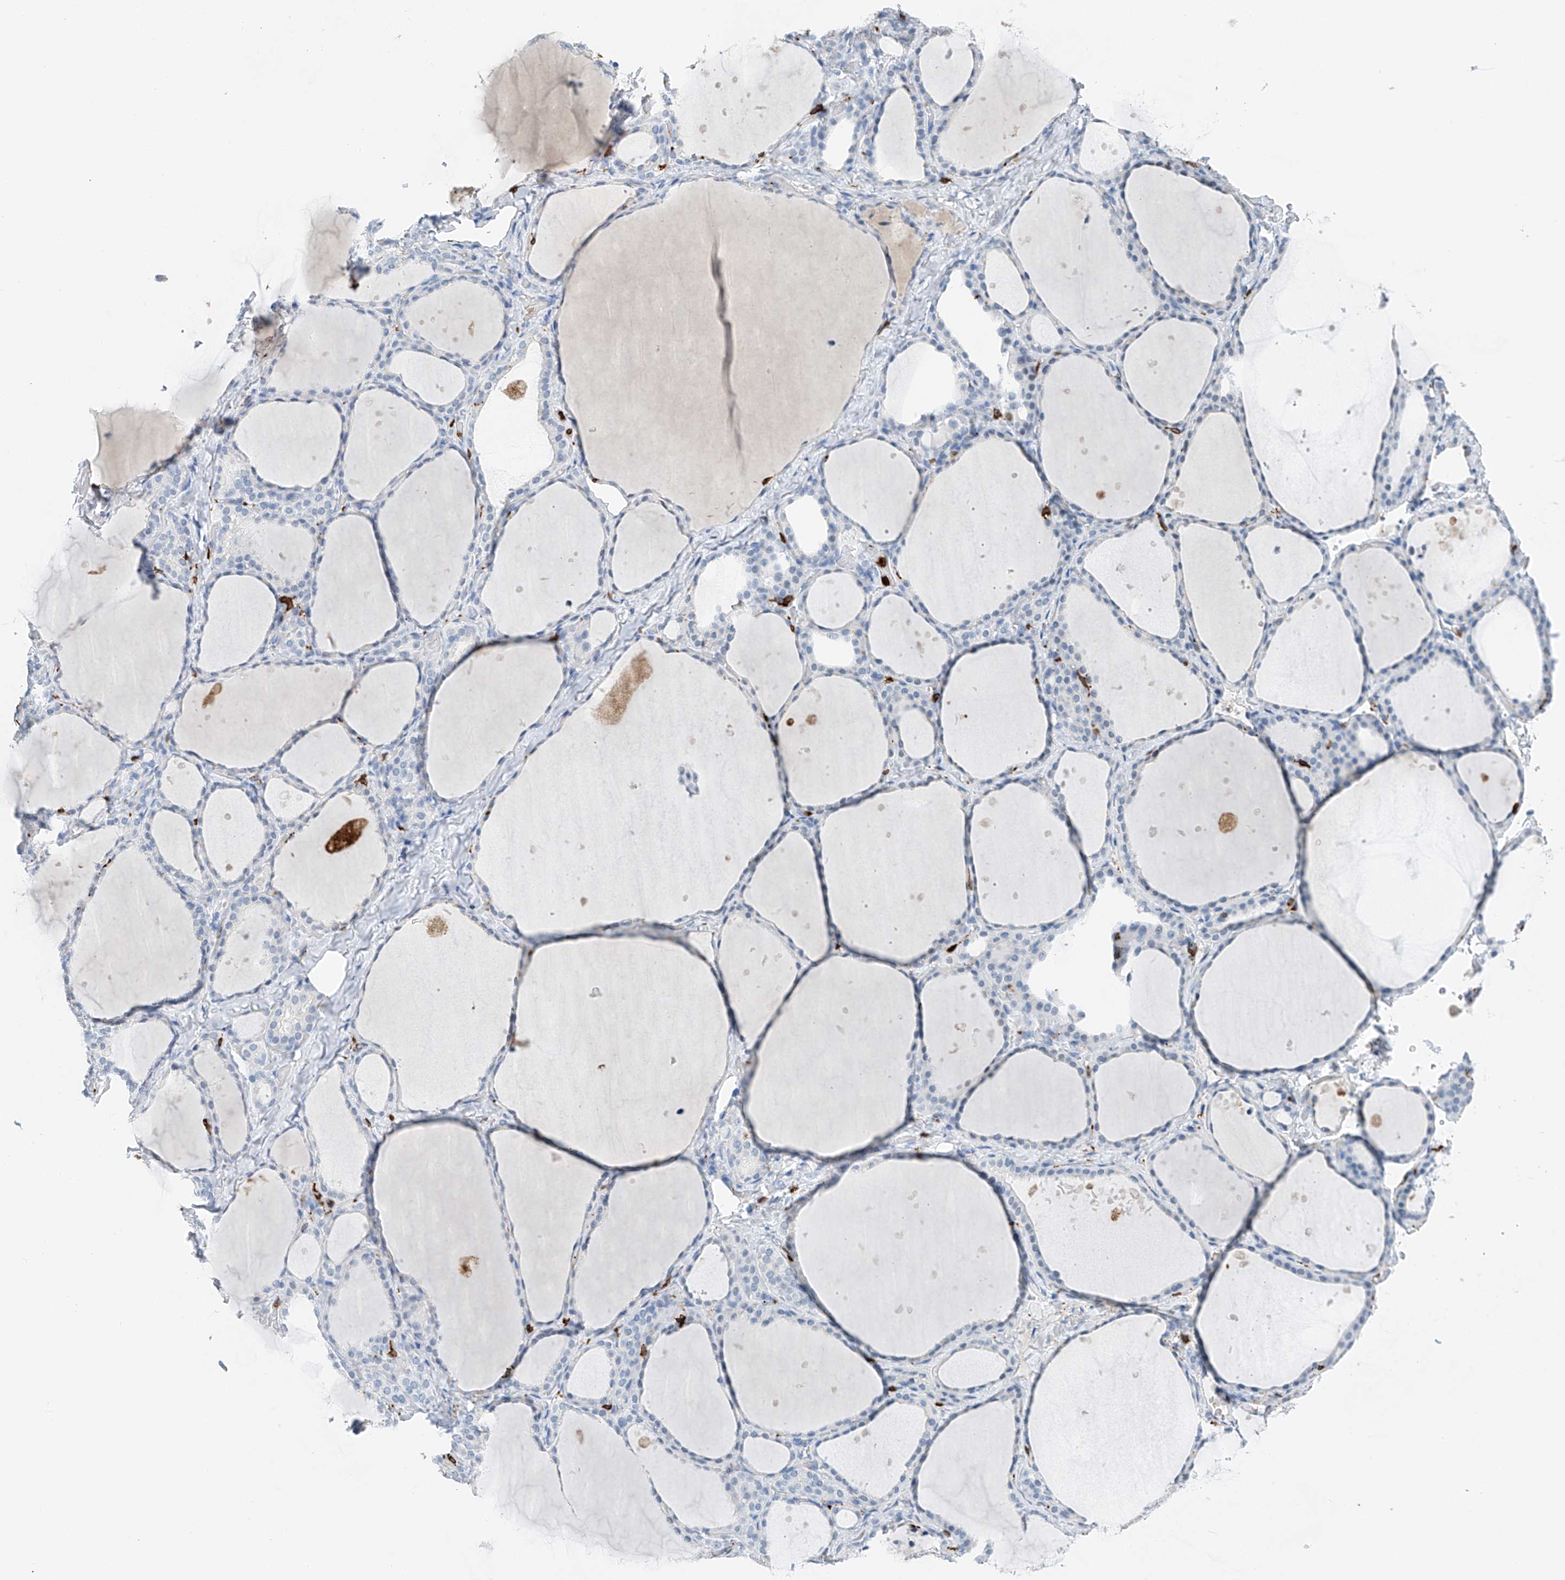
{"staining": {"intensity": "negative", "quantity": "none", "location": "none"}, "tissue": "thyroid gland", "cell_type": "Glandular cells", "image_type": "normal", "snomed": [{"axis": "morphology", "description": "Normal tissue, NOS"}, {"axis": "topography", "description": "Thyroid gland"}], "caption": "This is a image of immunohistochemistry (IHC) staining of normal thyroid gland, which shows no expression in glandular cells.", "gene": "TBXAS1", "patient": {"sex": "female", "age": 44}}